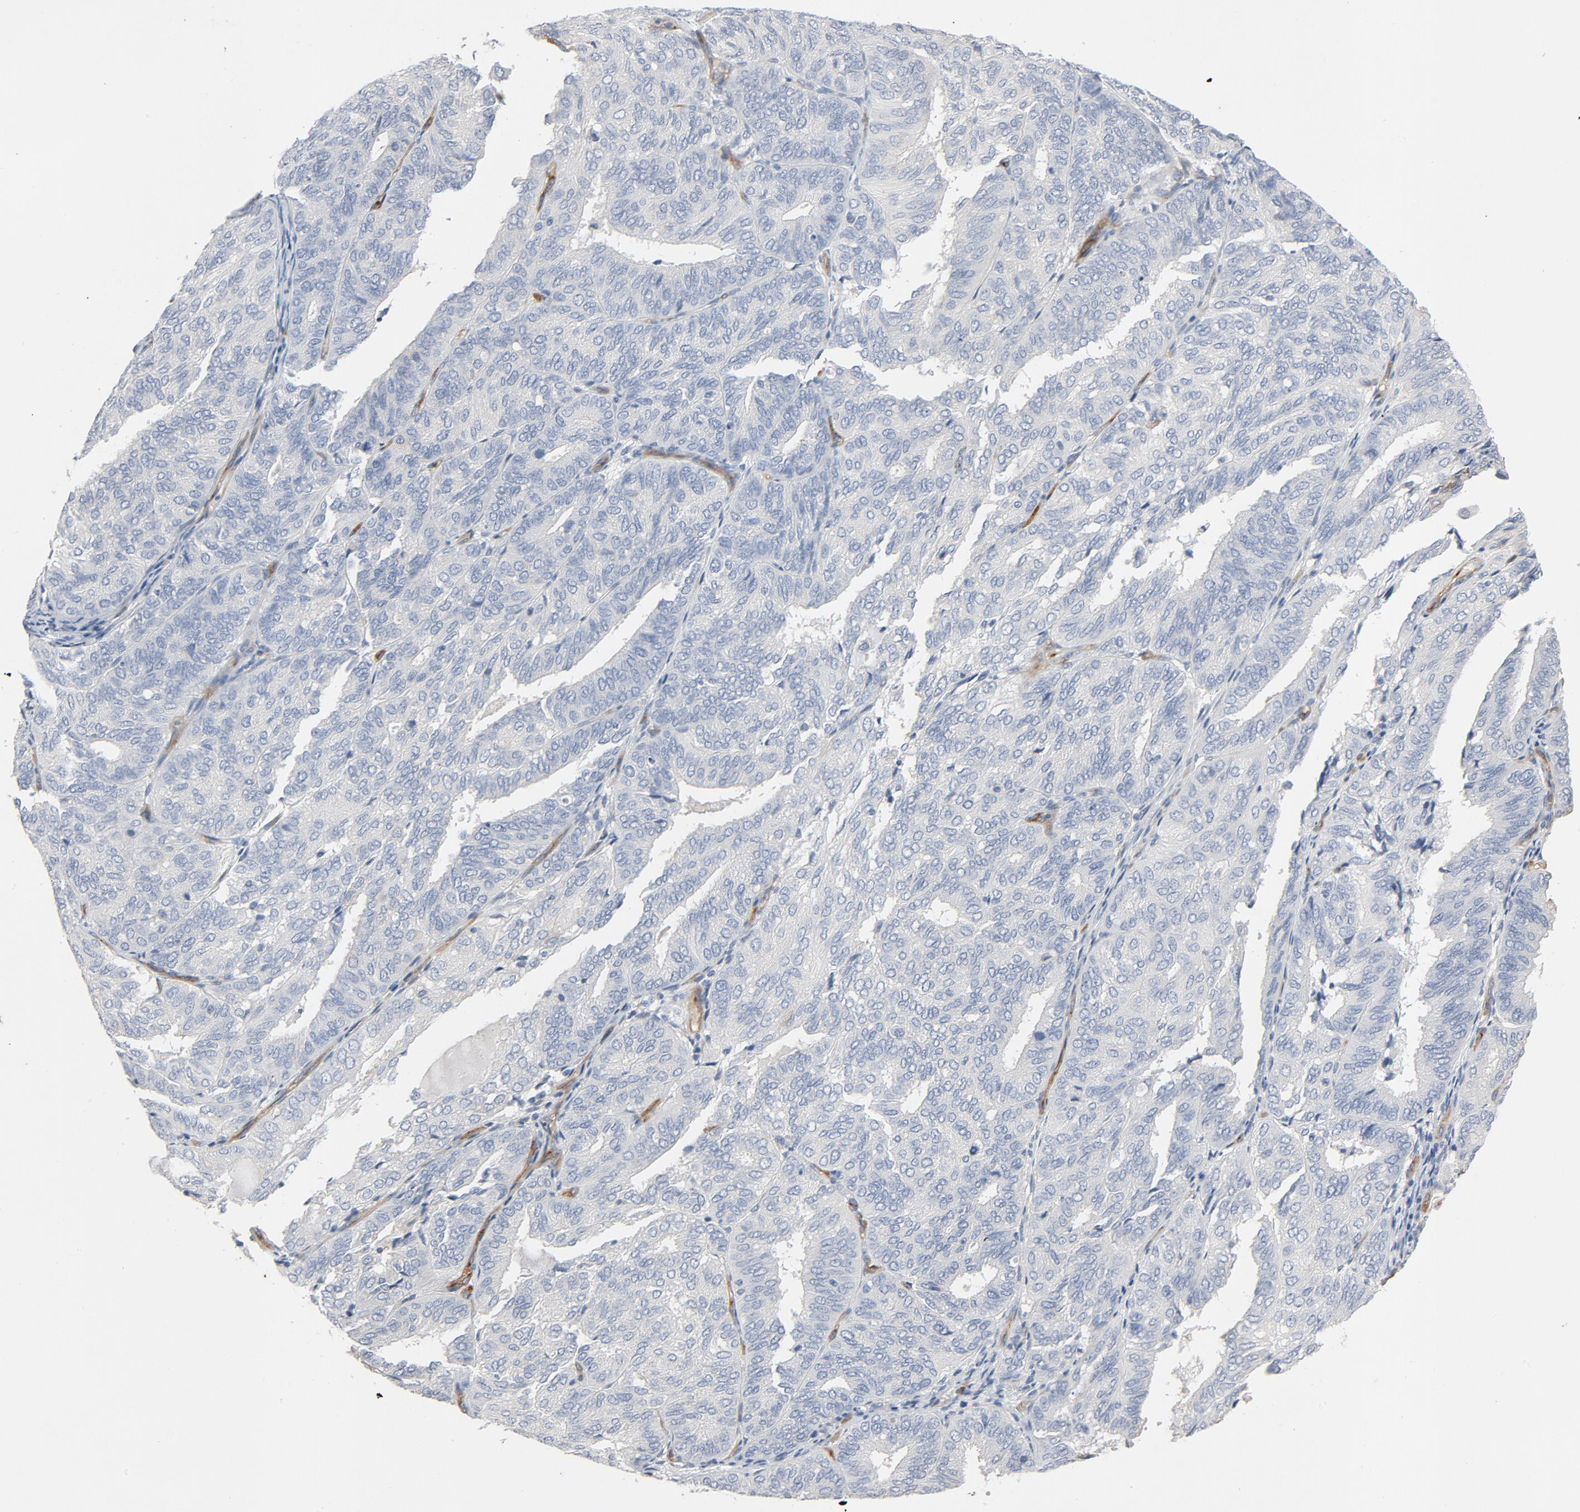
{"staining": {"intensity": "negative", "quantity": "none", "location": "none"}, "tissue": "endometrial cancer", "cell_type": "Tumor cells", "image_type": "cancer", "snomed": [{"axis": "morphology", "description": "Adenocarcinoma, NOS"}, {"axis": "topography", "description": "Endometrium"}], "caption": "This micrograph is of adenocarcinoma (endometrial) stained with IHC to label a protein in brown with the nuclei are counter-stained blue. There is no positivity in tumor cells.", "gene": "KDR", "patient": {"sex": "female", "age": 59}}